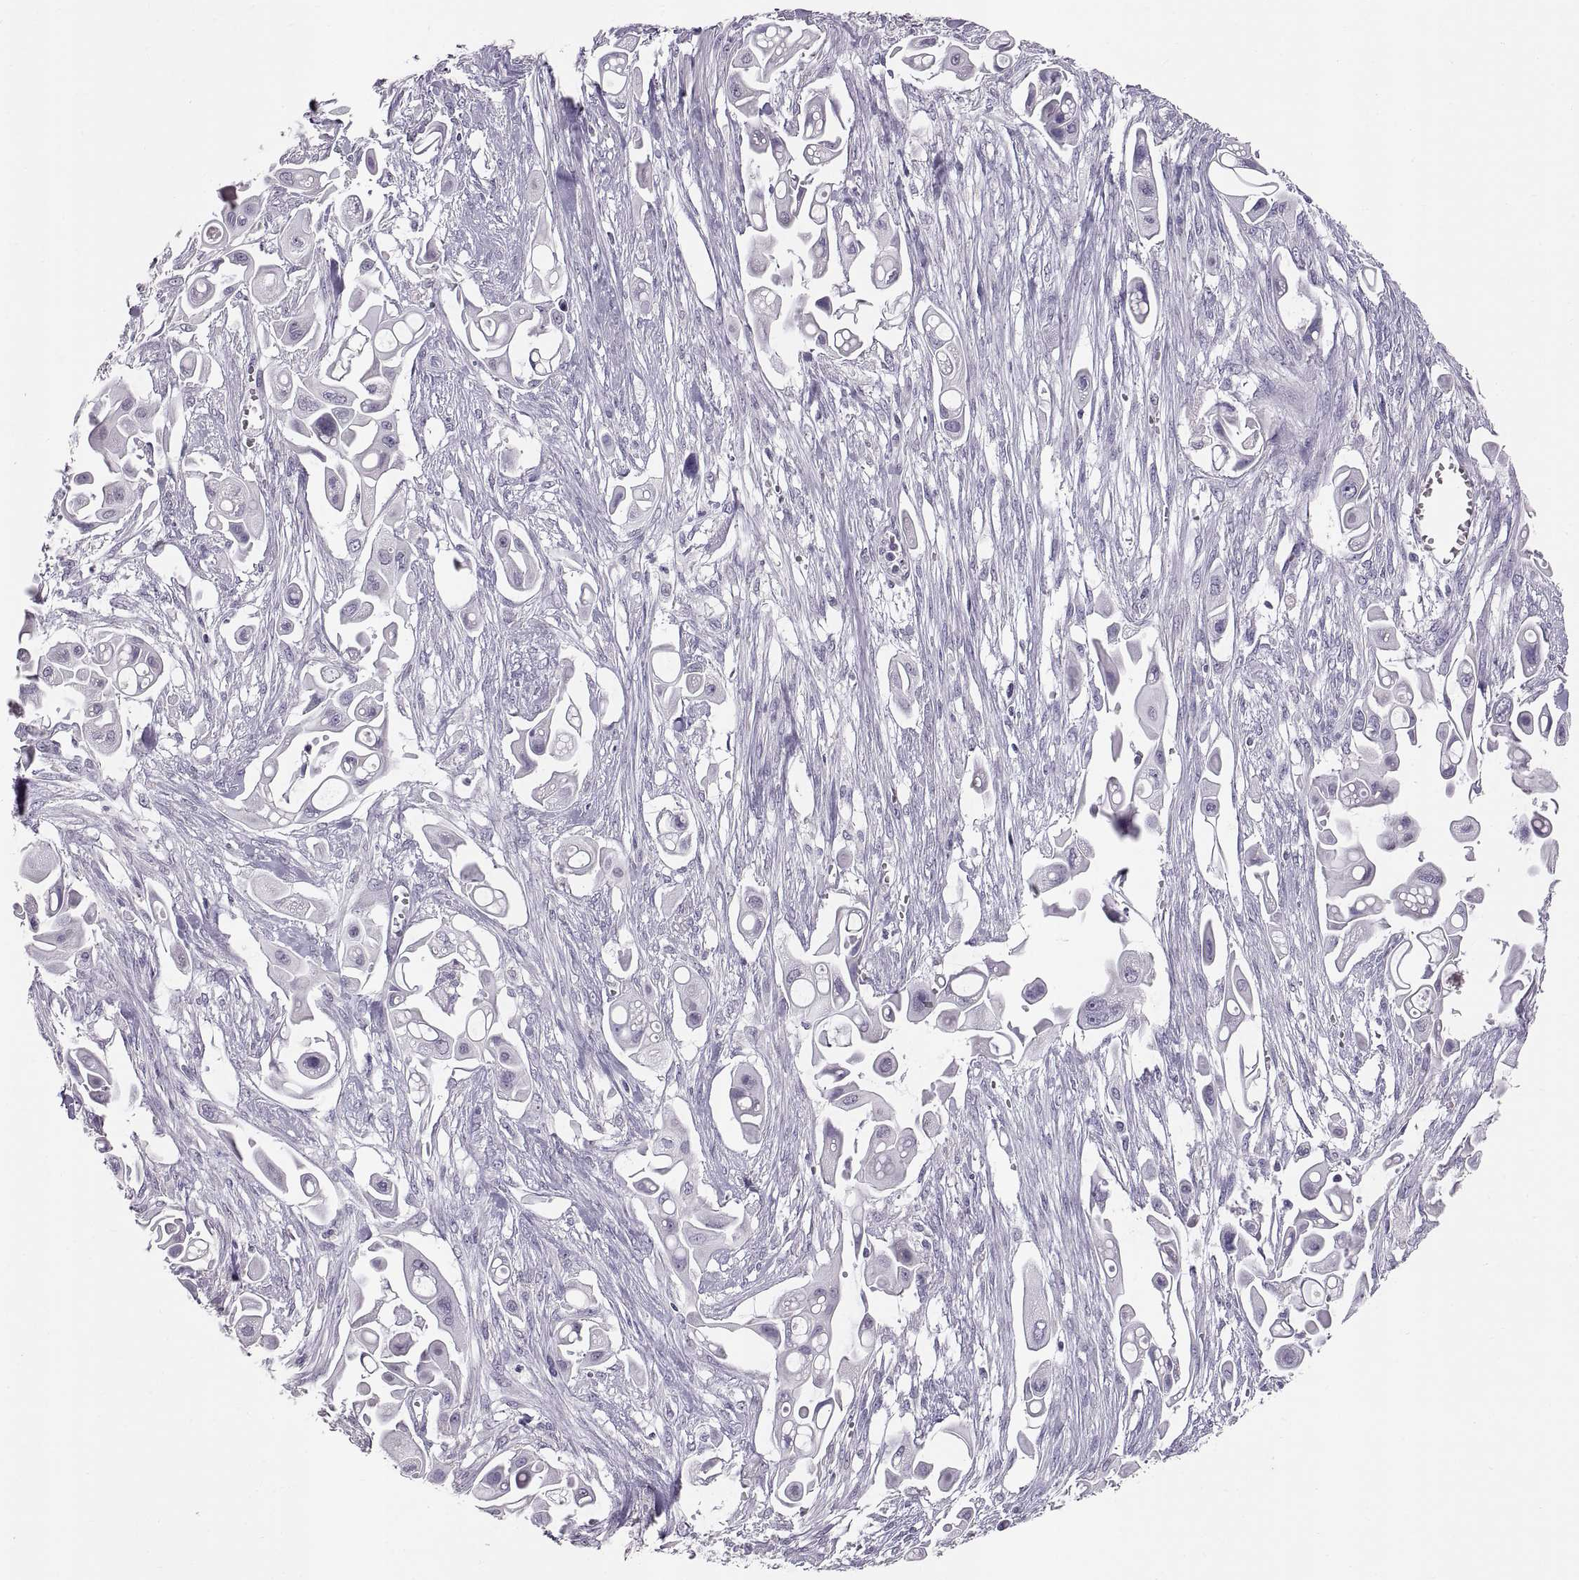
{"staining": {"intensity": "negative", "quantity": "none", "location": "none"}, "tissue": "pancreatic cancer", "cell_type": "Tumor cells", "image_type": "cancer", "snomed": [{"axis": "morphology", "description": "Adenocarcinoma, NOS"}, {"axis": "topography", "description": "Pancreas"}], "caption": "A photomicrograph of human adenocarcinoma (pancreatic) is negative for staining in tumor cells.", "gene": "WBP2NL", "patient": {"sex": "male", "age": 50}}